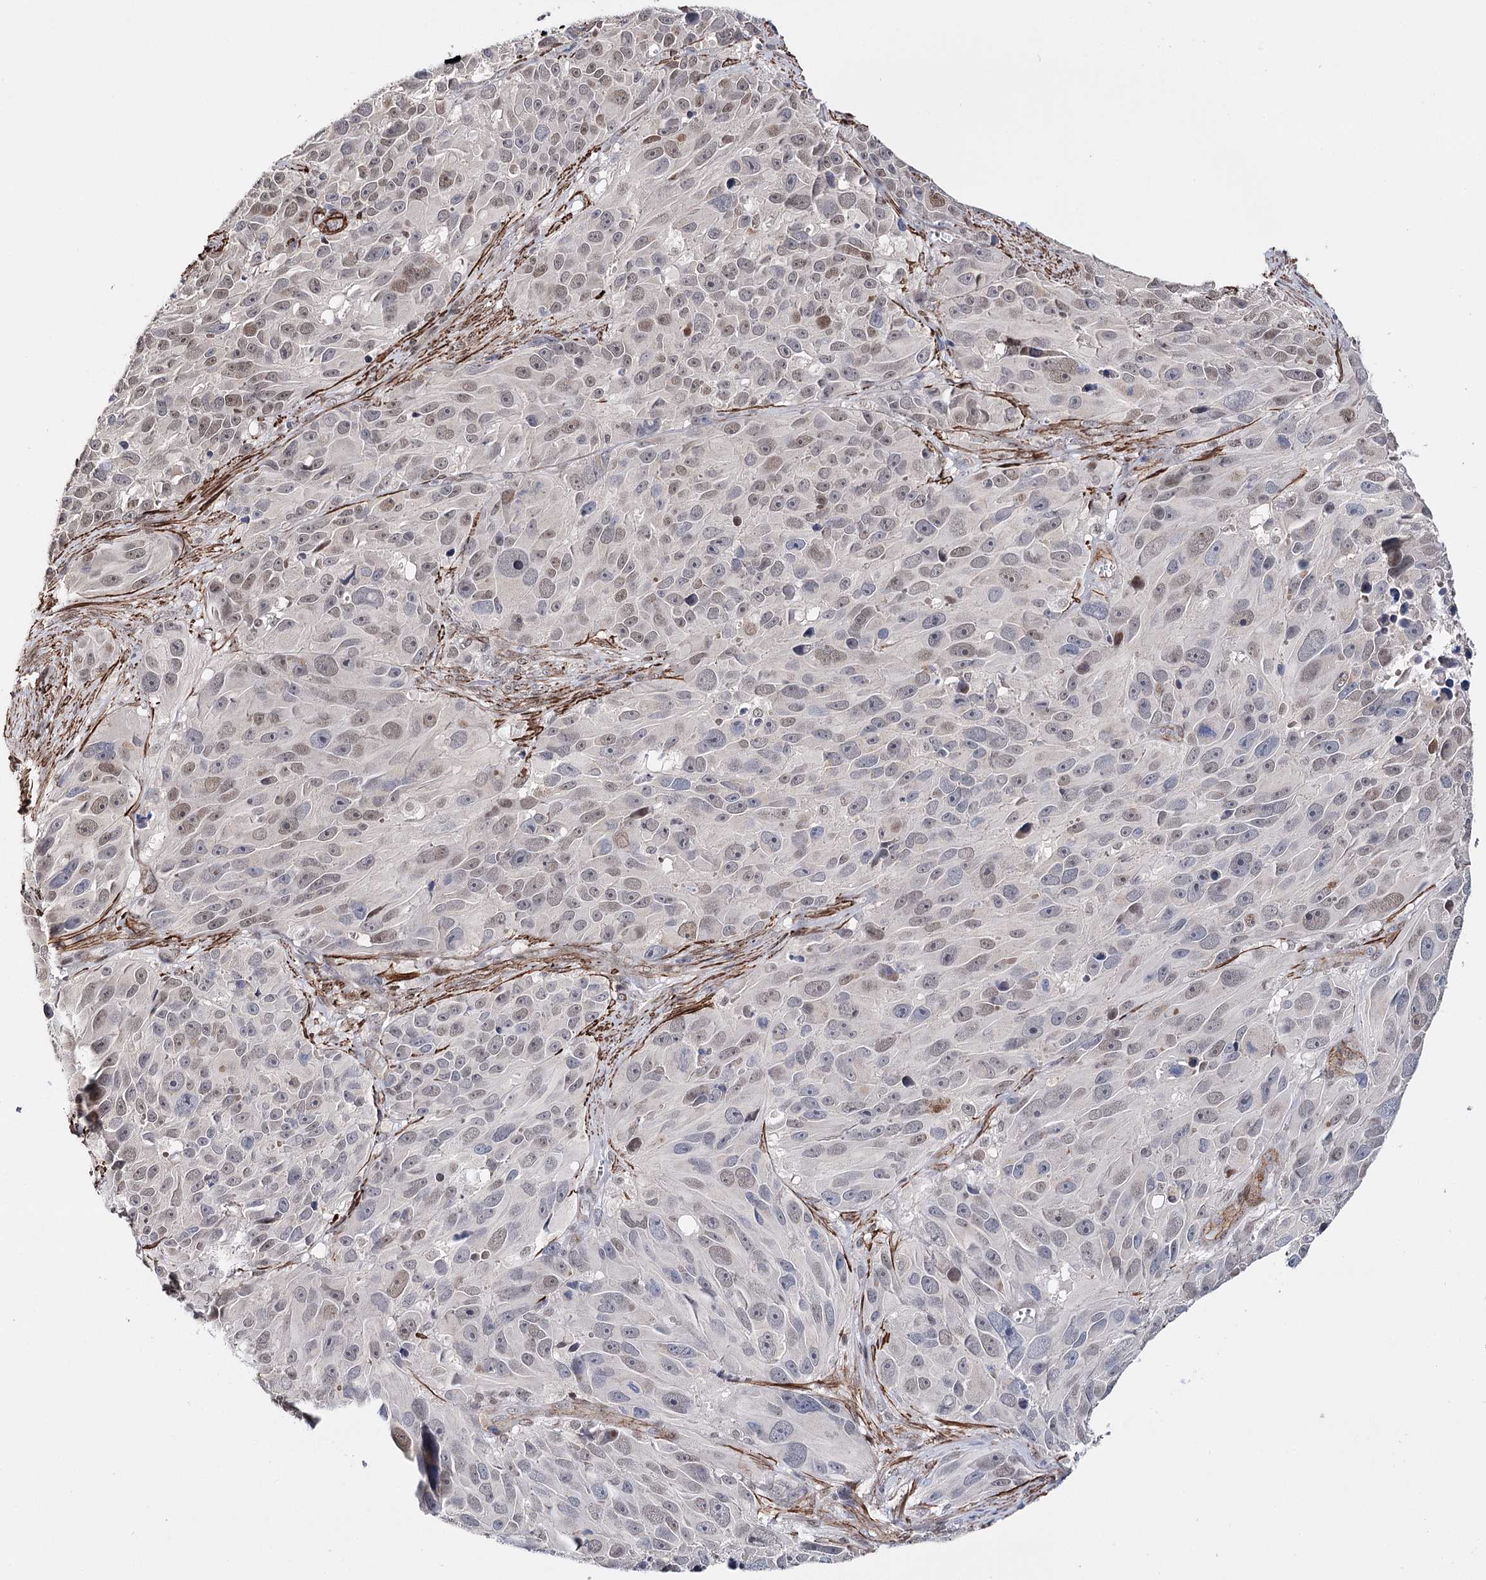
{"staining": {"intensity": "weak", "quantity": "25%-75%", "location": "nuclear"}, "tissue": "melanoma", "cell_type": "Tumor cells", "image_type": "cancer", "snomed": [{"axis": "morphology", "description": "Malignant melanoma, NOS"}, {"axis": "topography", "description": "Skin"}], "caption": "Malignant melanoma stained with a protein marker shows weak staining in tumor cells.", "gene": "CFAP46", "patient": {"sex": "male", "age": 84}}